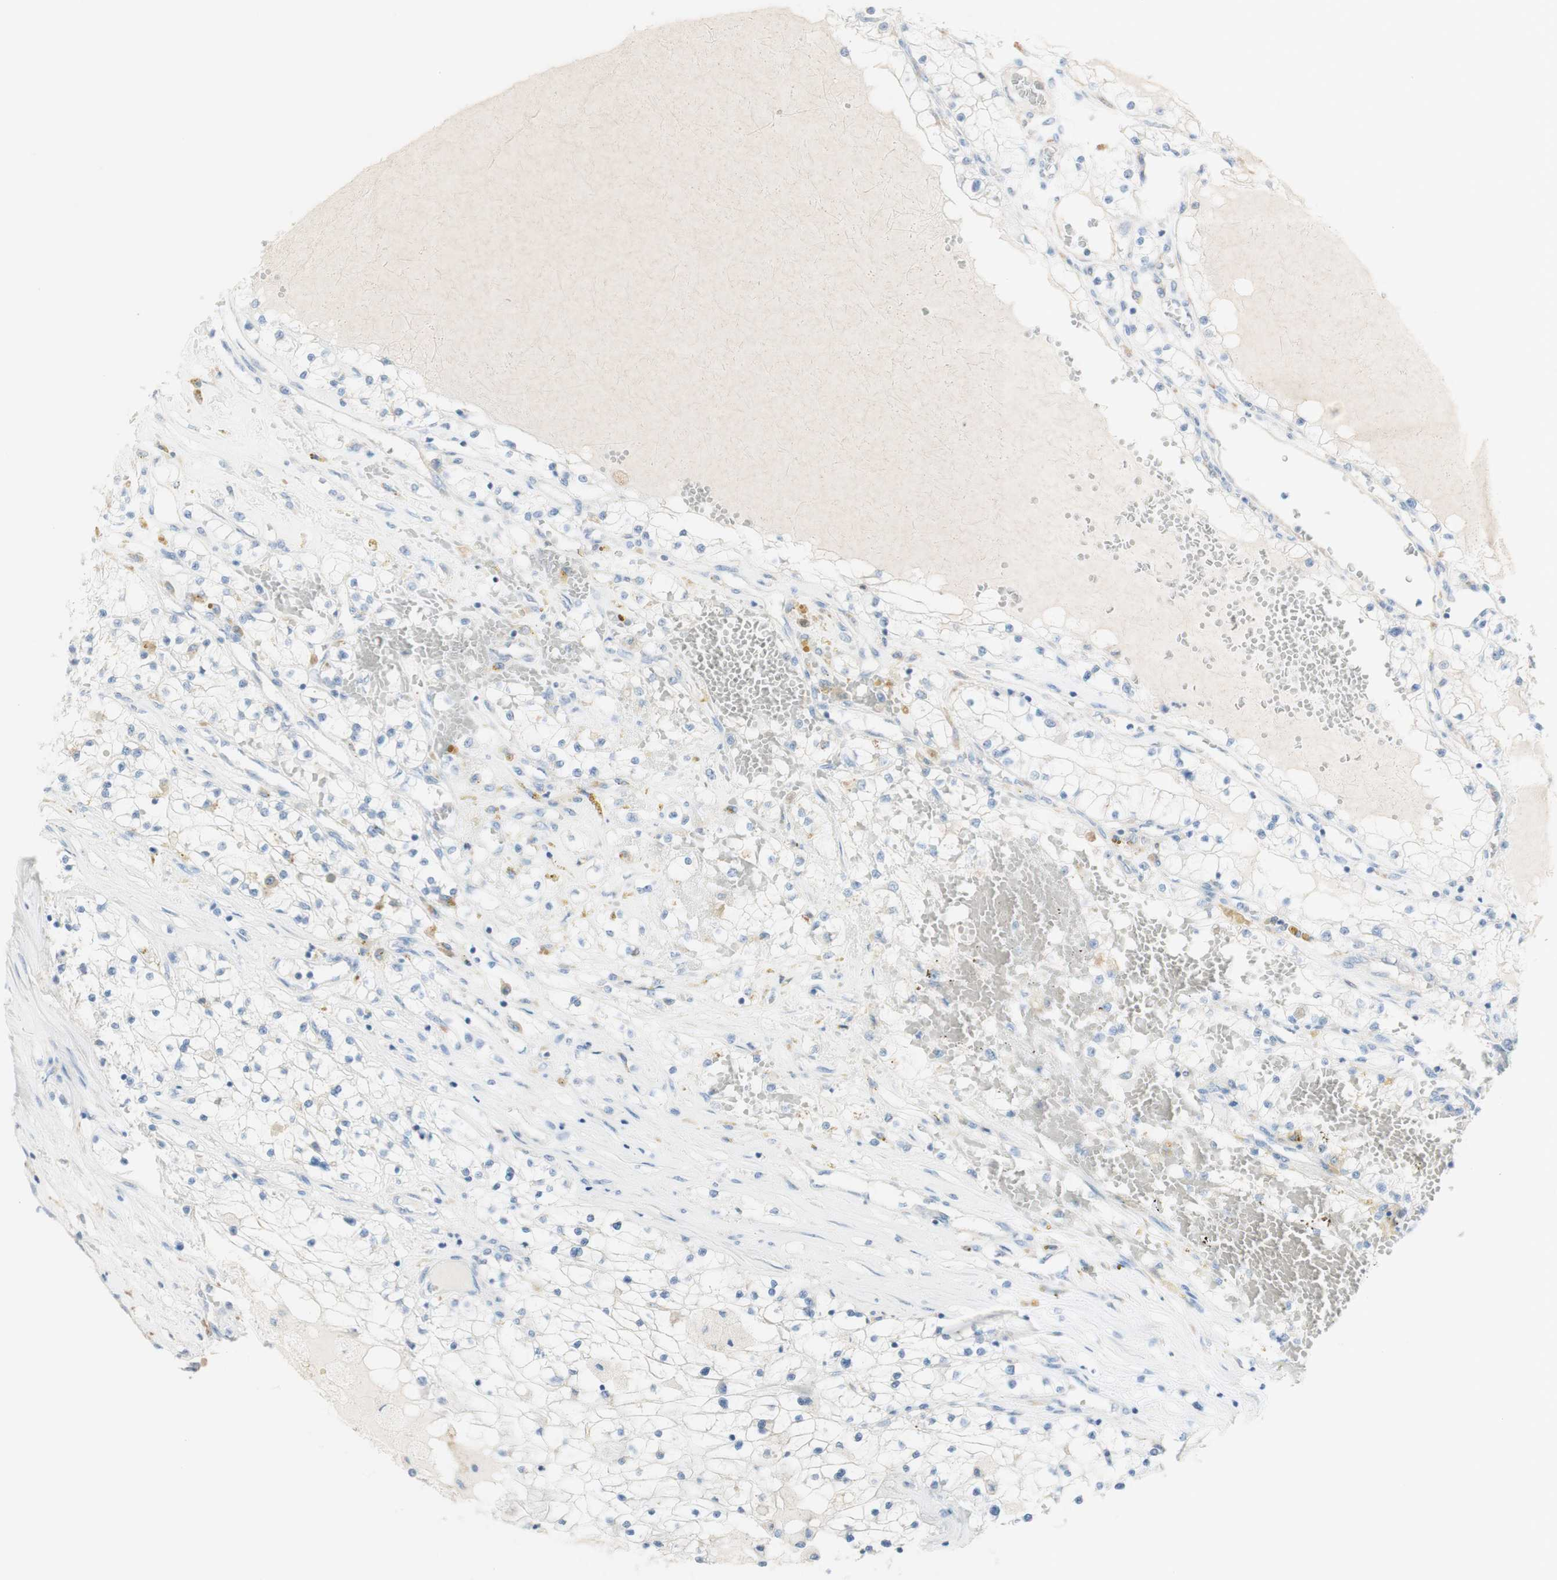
{"staining": {"intensity": "negative", "quantity": "none", "location": "none"}, "tissue": "renal cancer", "cell_type": "Tumor cells", "image_type": "cancer", "snomed": [{"axis": "morphology", "description": "Adenocarcinoma, NOS"}, {"axis": "topography", "description": "Kidney"}], "caption": "Immunohistochemistry micrograph of renal adenocarcinoma stained for a protein (brown), which exhibits no expression in tumor cells. (IHC, brightfield microscopy, high magnification).", "gene": "ART3", "patient": {"sex": "male", "age": 68}}